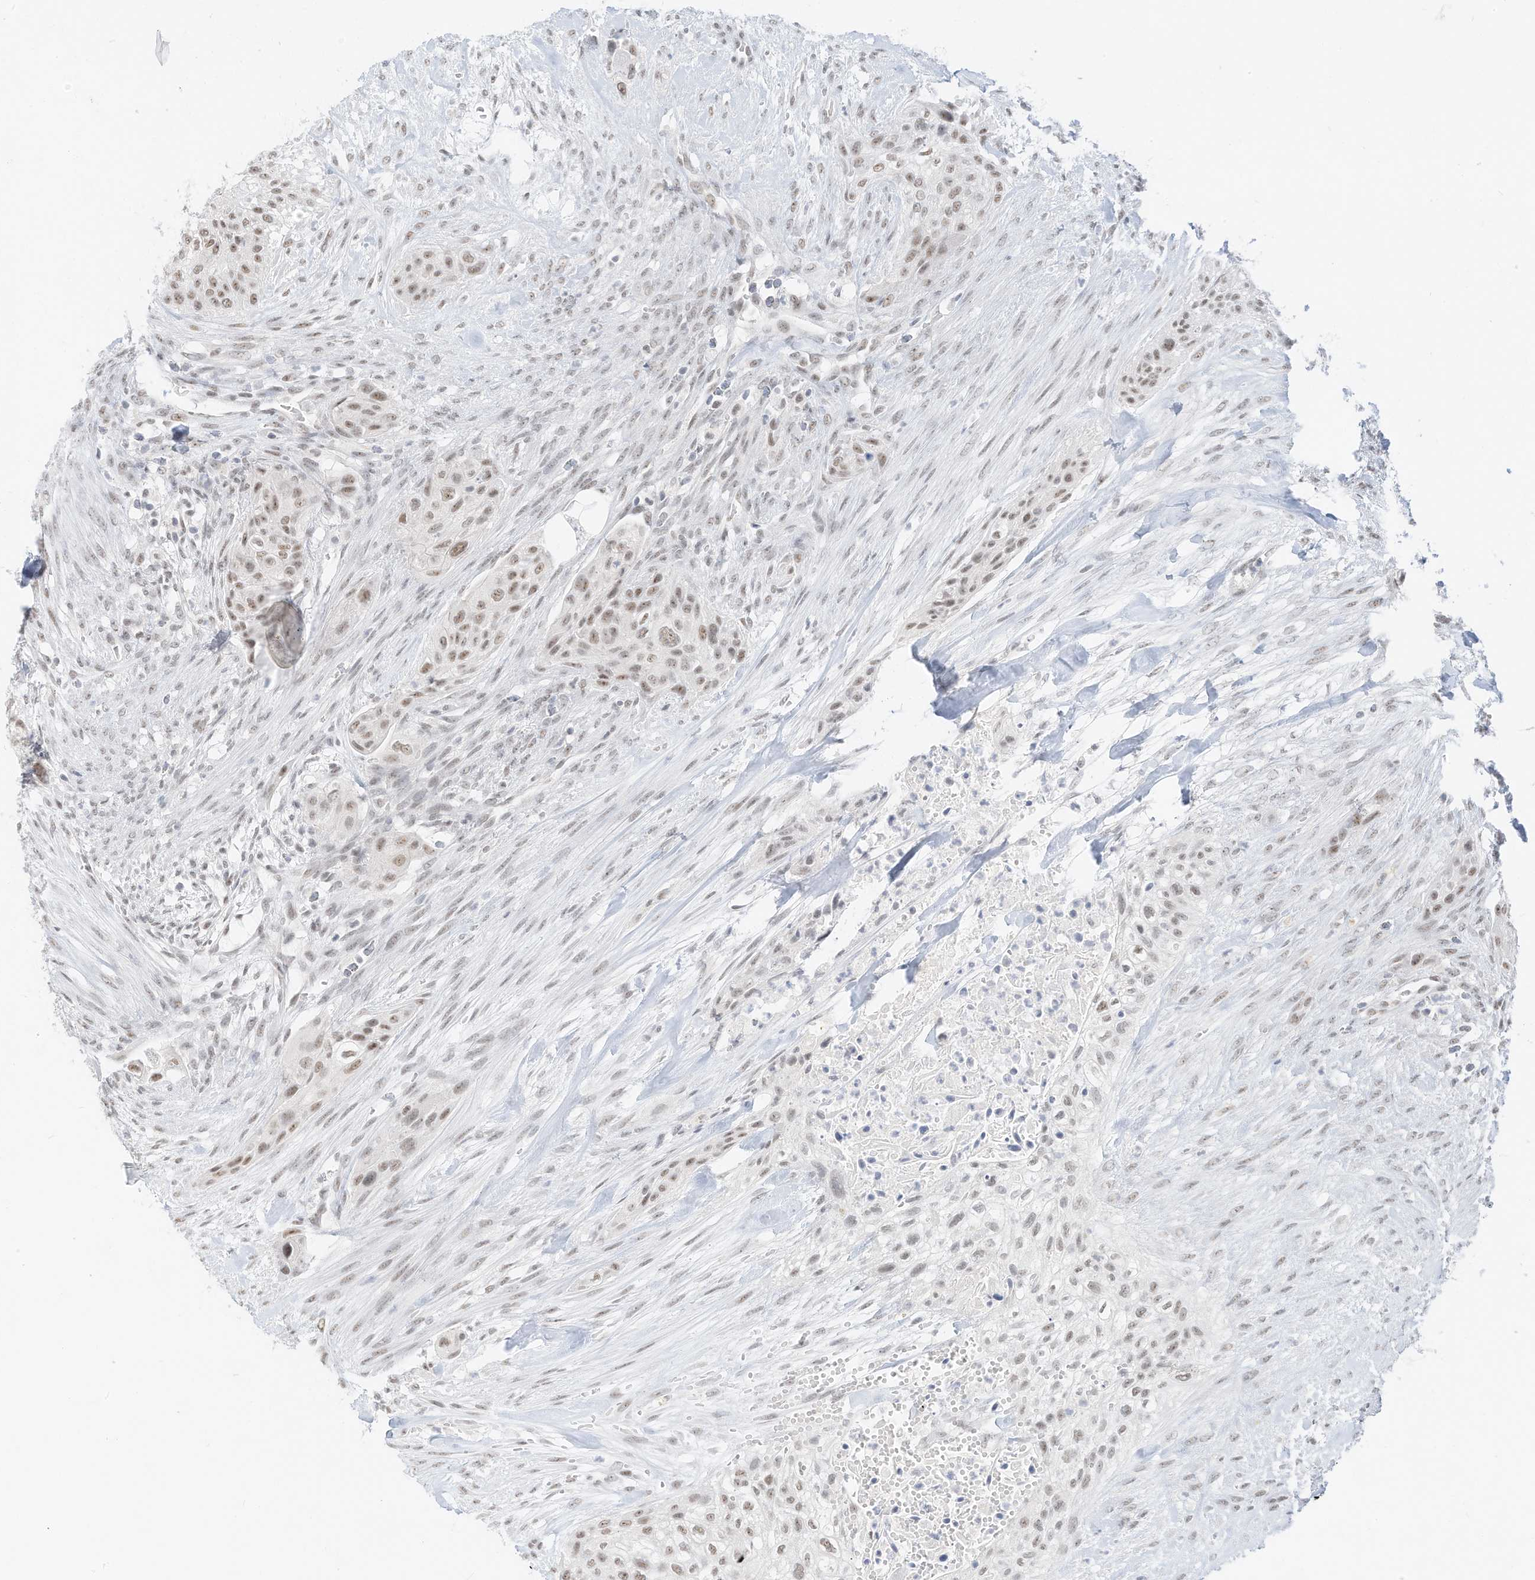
{"staining": {"intensity": "moderate", "quantity": ">75%", "location": "nuclear"}, "tissue": "urothelial cancer", "cell_type": "Tumor cells", "image_type": "cancer", "snomed": [{"axis": "morphology", "description": "Urothelial carcinoma, High grade"}, {"axis": "topography", "description": "Urinary bladder"}], "caption": "IHC of urothelial carcinoma (high-grade) demonstrates medium levels of moderate nuclear expression in about >75% of tumor cells.", "gene": "PGC", "patient": {"sex": "male", "age": 35}}